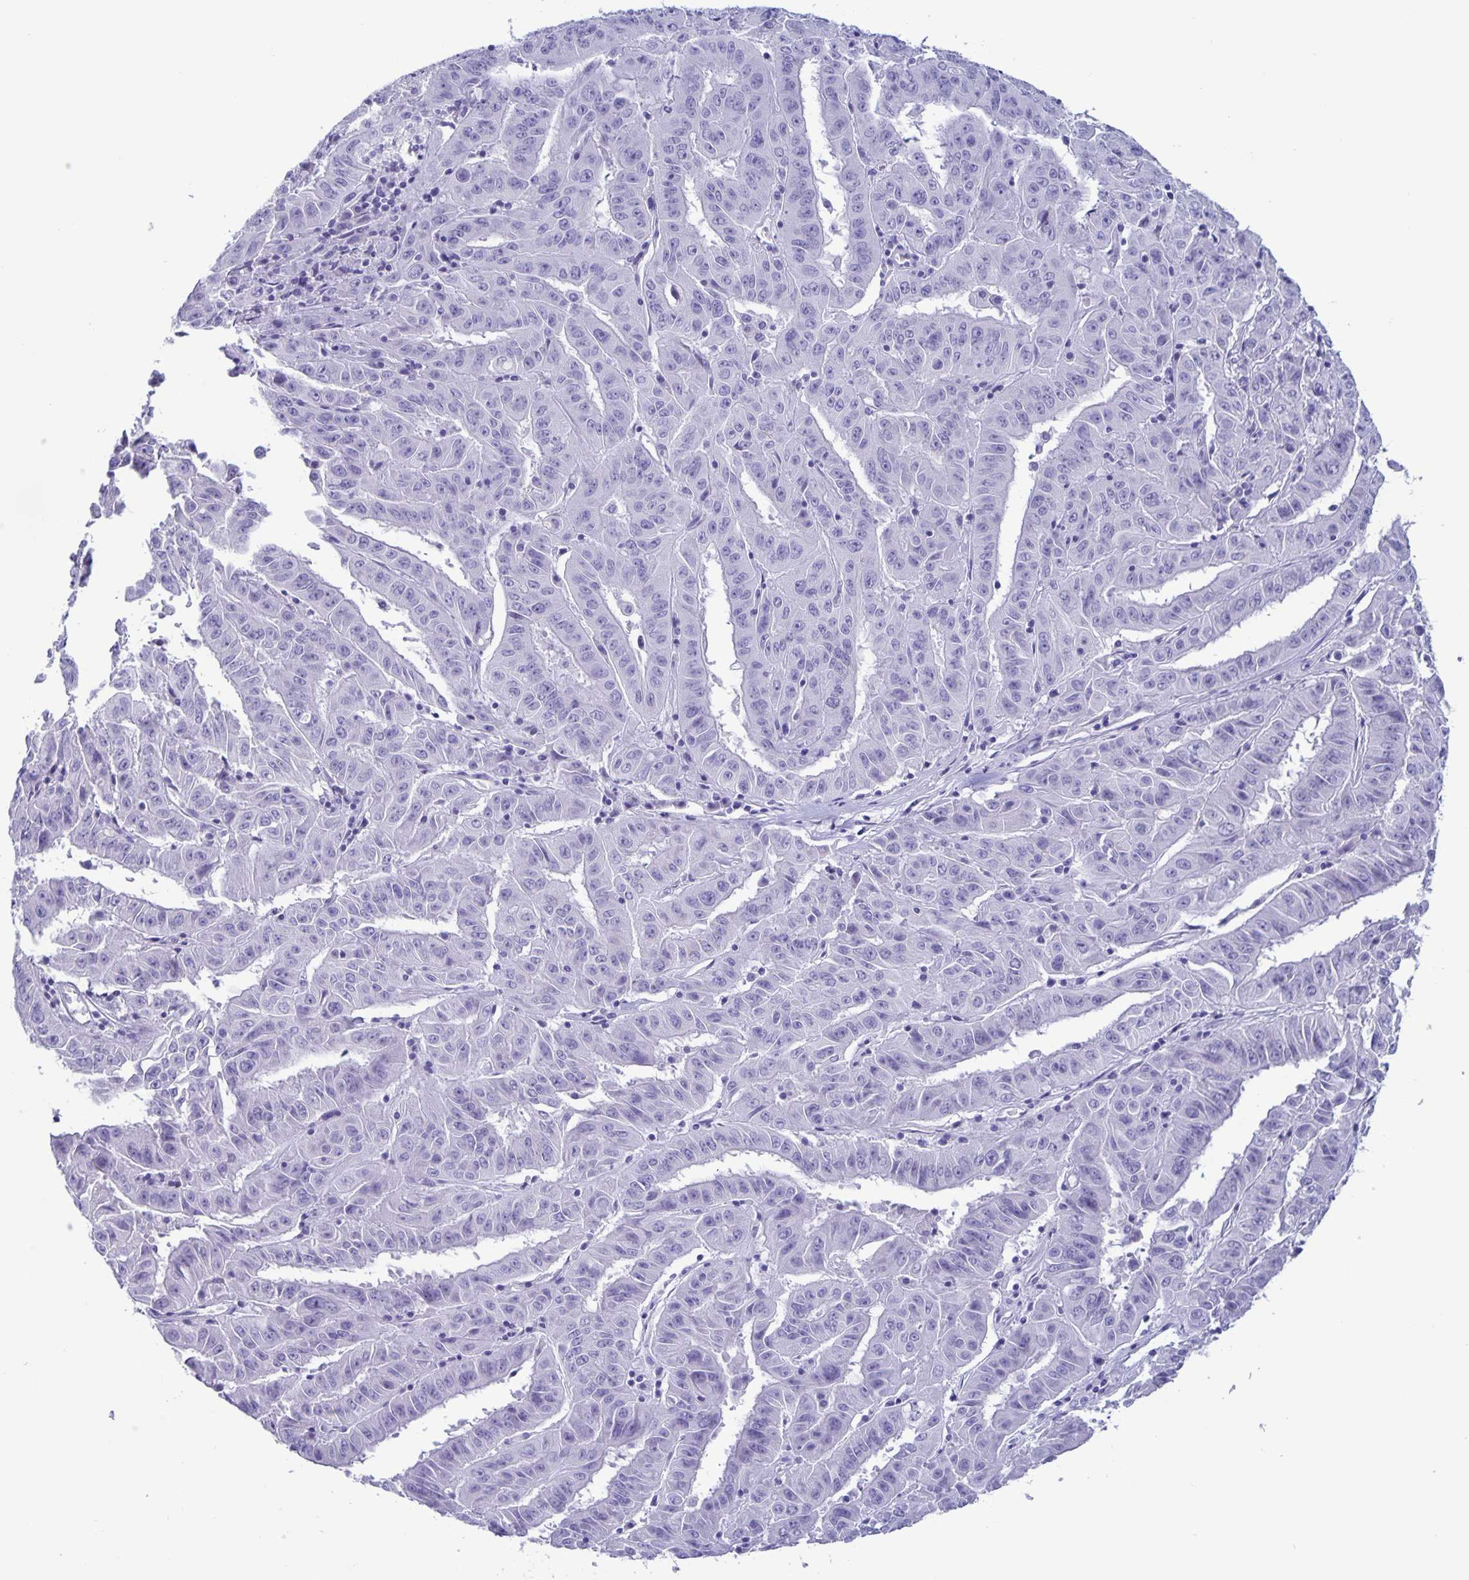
{"staining": {"intensity": "negative", "quantity": "none", "location": "none"}, "tissue": "pancreatic cancer", "cell_type": "Tumor cells", "image_type": "cancer", "snomed": [{"axis": "morphology", "description": "Adenocarcinoma, NOS"}, {"axis": "topography", "description": "Pancreas"}], "caption": "The histopathology image displays no staining of tumor cells in pancreatic cancer (adenocarcinoma). (DAB immunohistochemistry (IHC), high magnification).", "gene": "BPIFA3", "patient": {"sex": "male", "age": 63}}